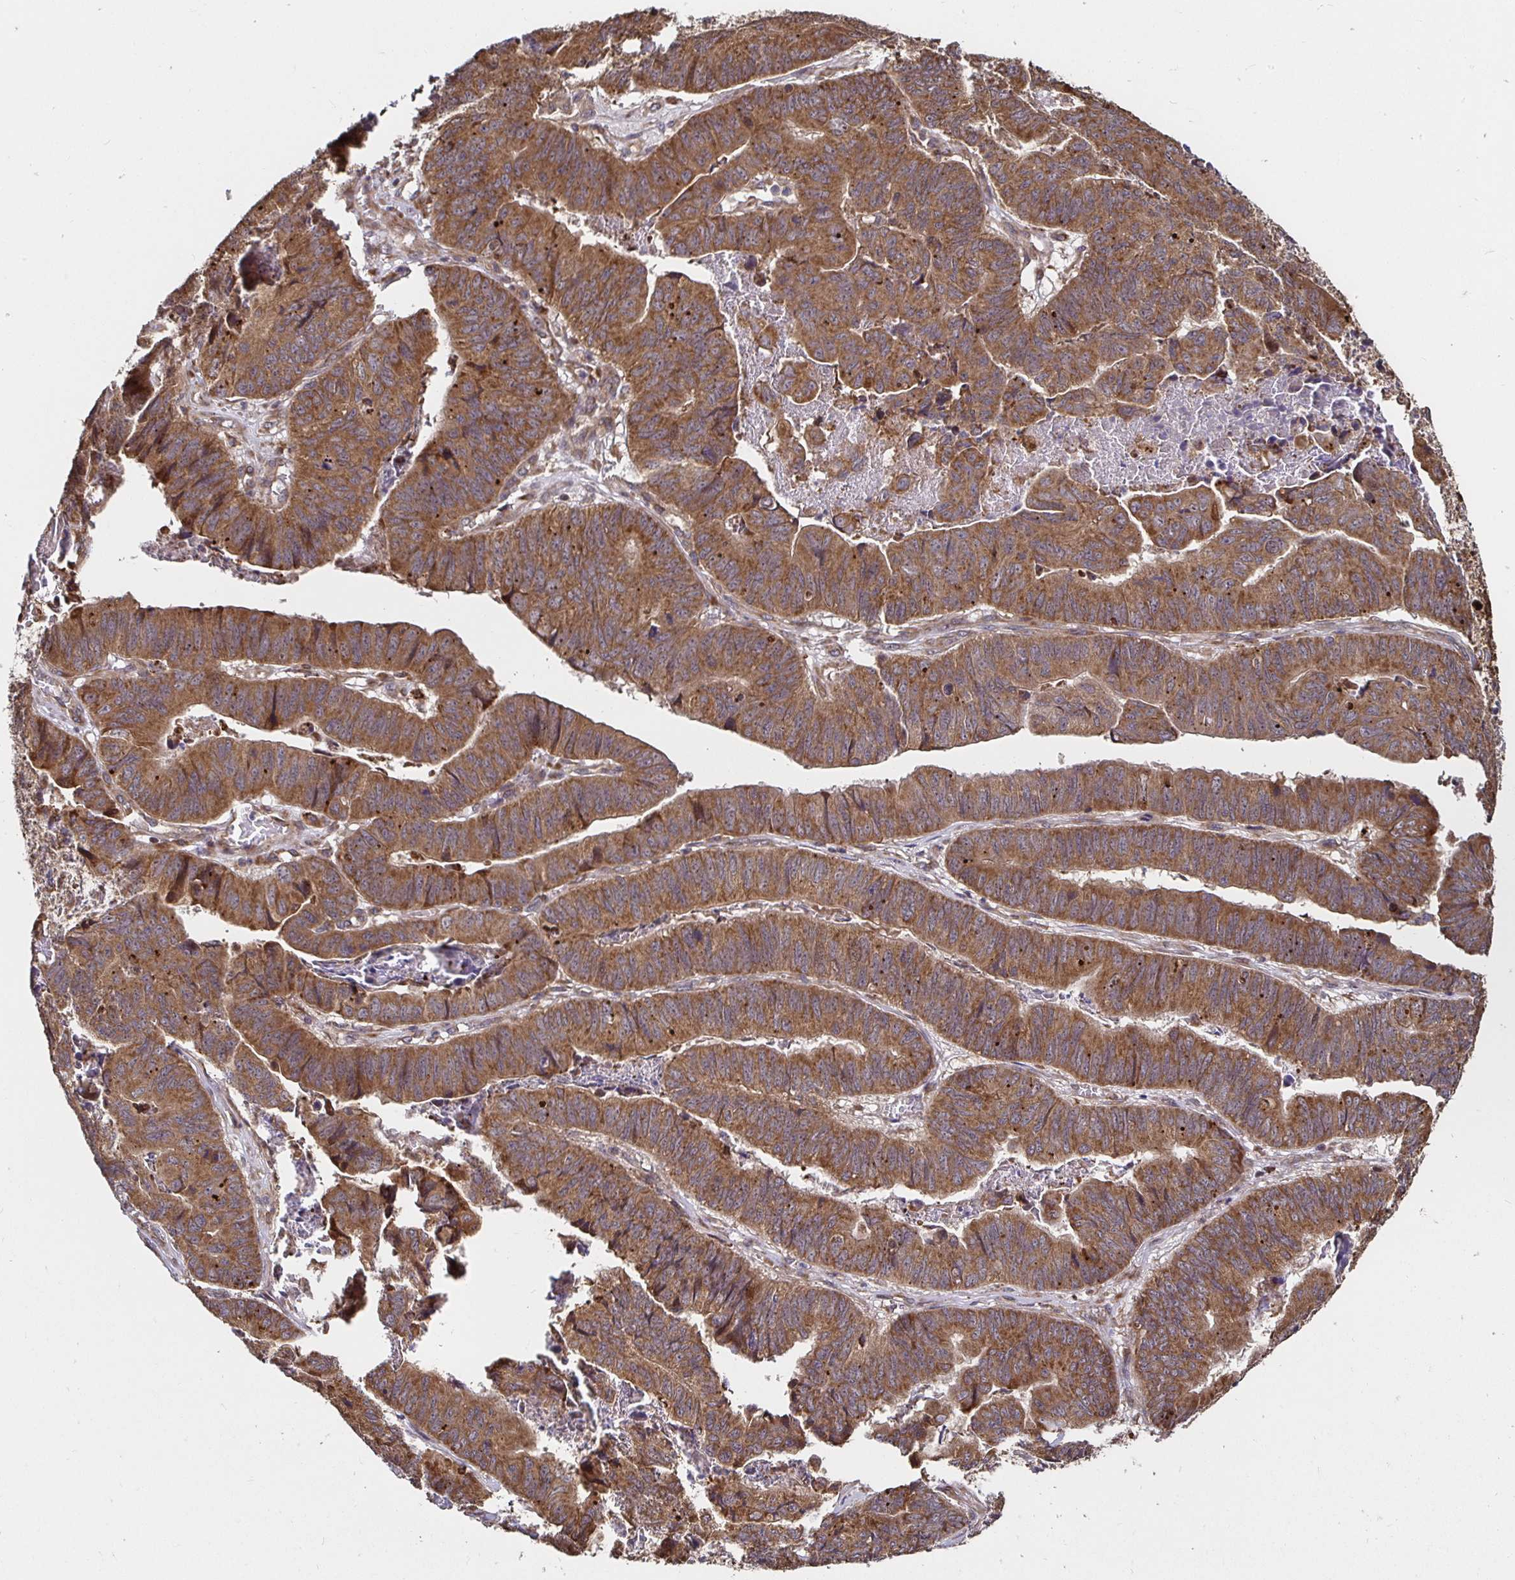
{"staining": {"intensity": "strong", "quantity": ">75%", "location": "cytoplasmic/membranous"}, "tissue": "stomach cancer", "cell_type": "Tumor cells", "image_type": "cancer", "snomed": [{"axis": "morphology", "description": "Adenocarcinoma, NOS"}, {"axis": "topography", "description": "Stomach, lower"}], "caption": "This micrograph demonstrates immunohistochemistry (IHC) staining of stomach adenocarcinoma, with high strong cytoplasmic/membranous staining in approximately >75% of tumor cells.", "gene": "MLST8", "patient": {"sex": "male", "age": 77}}